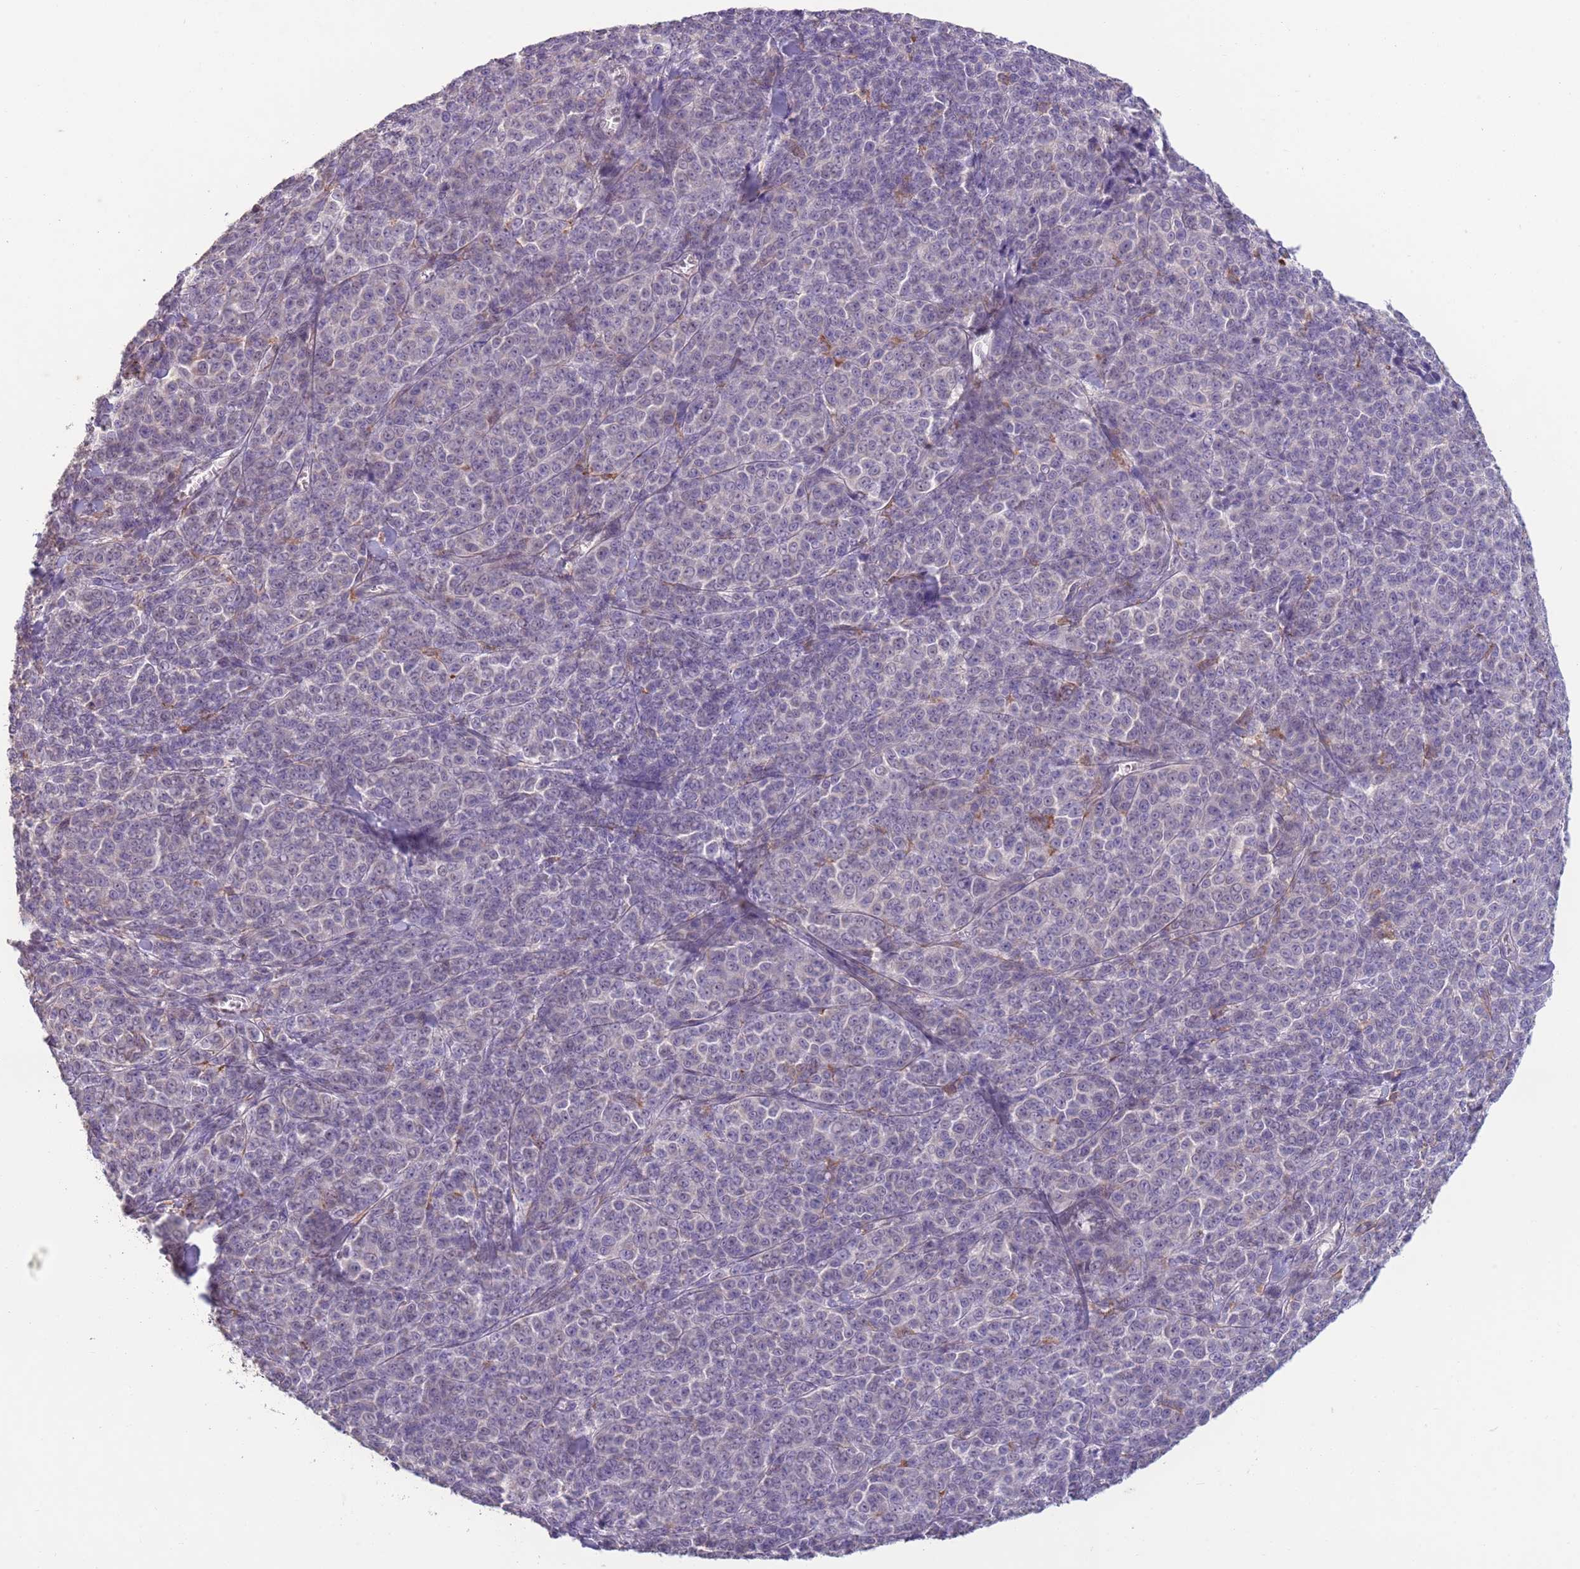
{"staining": {"intensity": "negative", "quantity": "none", "location": "none"}, "tissue": "melanoma", "cell_type": "Tumor cells", "image_type": "cancer", "snomed": [{"axis": "morphology", "description": "Normal tissue, NOS"}, {"axis": "morphology", "description": "Malignant melanoma, NOS"}, {"axis": "topography", "description": "Skin"}], "caption": "High magnification brightfield microscopy of malignant melanoma stained with DAB (3,3'-diaminobenzidine) (brown) and counterstained with hematoxylin (blue): tumor cells show no significant expression.", "gene": "CAPN9", "patient": {"sex": "female", "age": 34}}